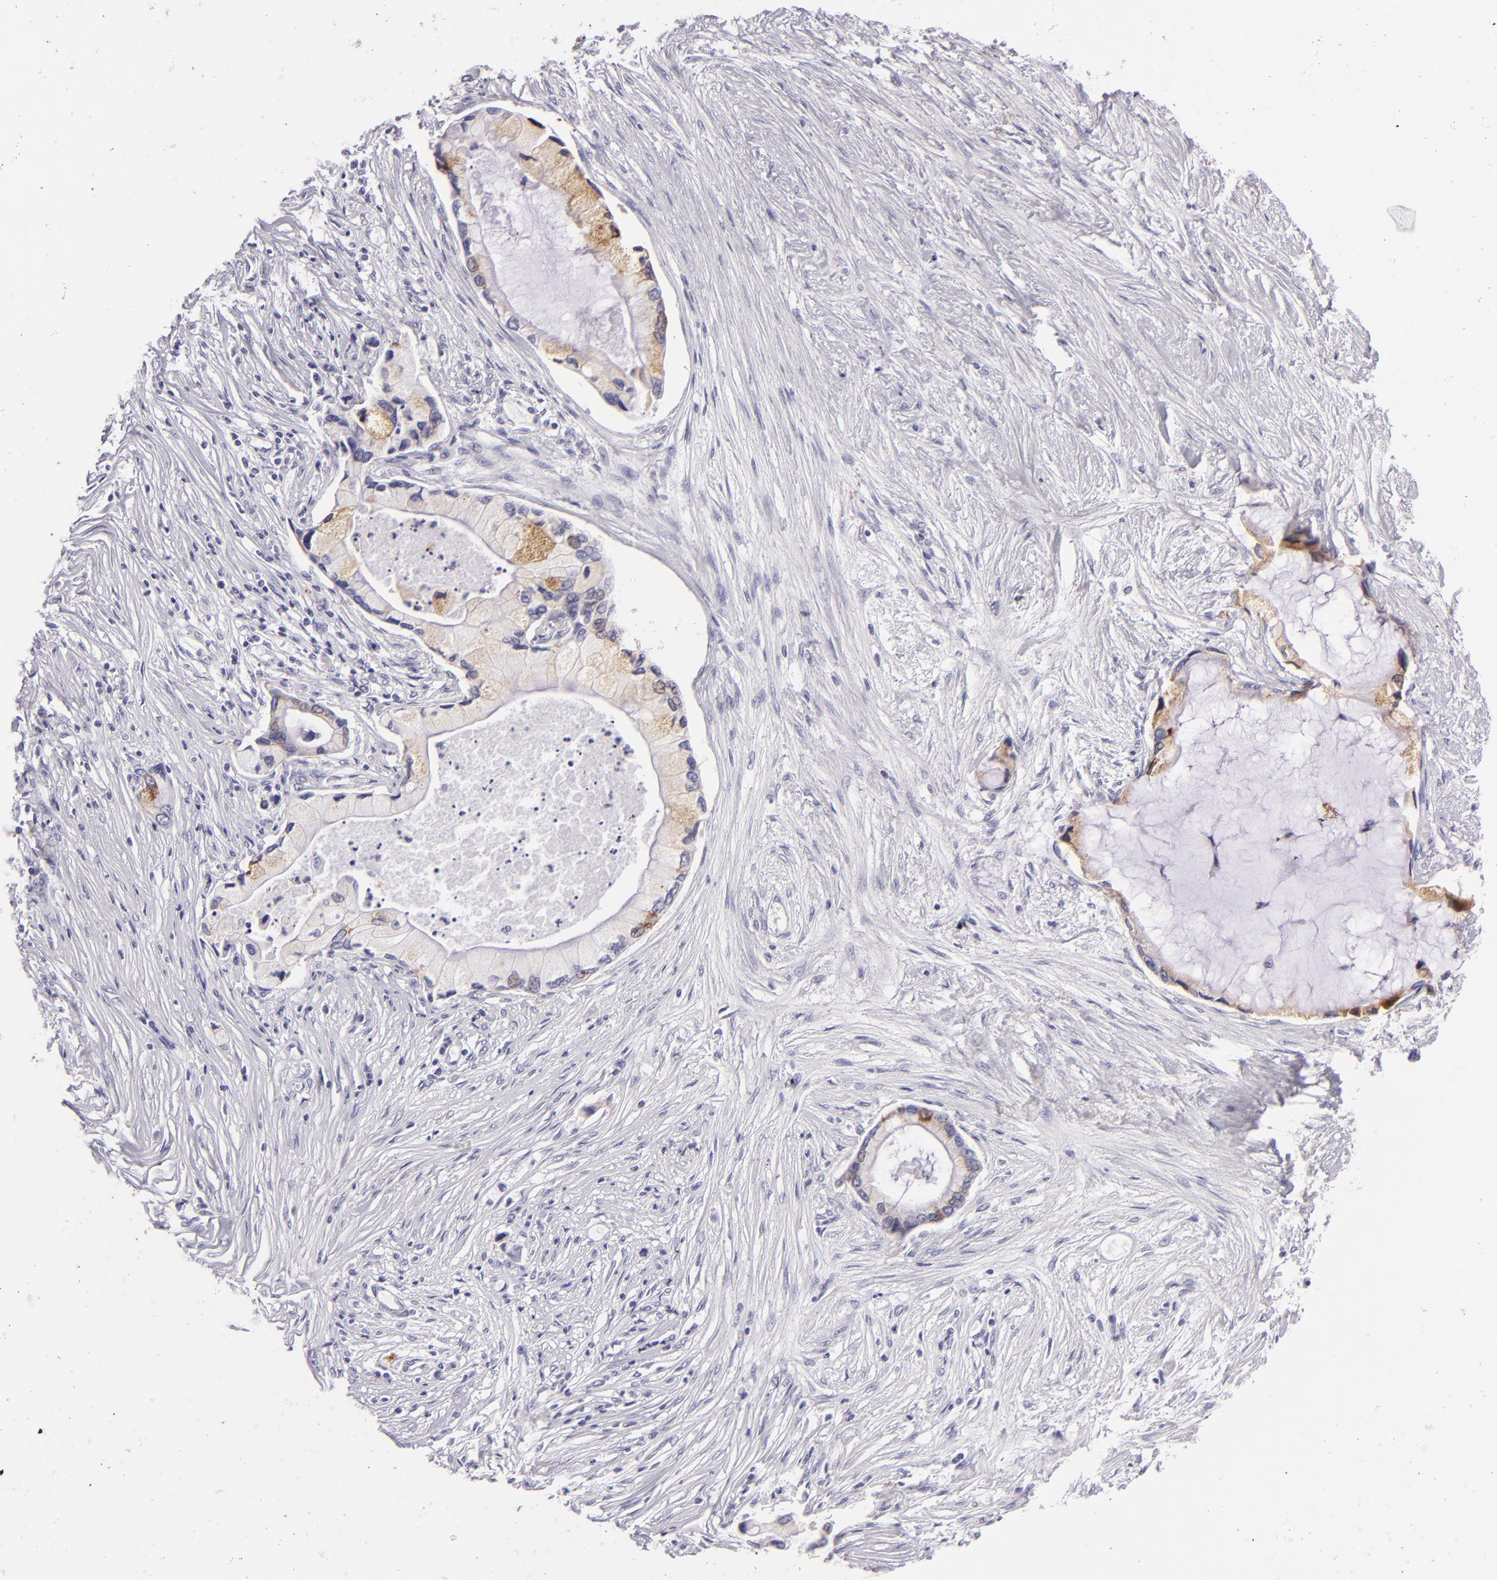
{"staining": {"intensity": "strong", "quantity": ">75%", "location": "cytoplasmic/membranous"}, "tissue": "pancreatic cancer", "cell_type": "Tumor cells", "image_type": "cancer", "snomed": [{"axis": "morphology", "description": "Adenocarcinoma, NOS"}, {"axis": "topography", "description": "Pancreas"}], "caption": "Adenocarcinoma (pancreatic) stained for a protein exhibits strong cytoplasmic/membranous positivity in tumor cells.", "gene": "MUC5AC", "patient": {"sex": "female", "age": 59}}